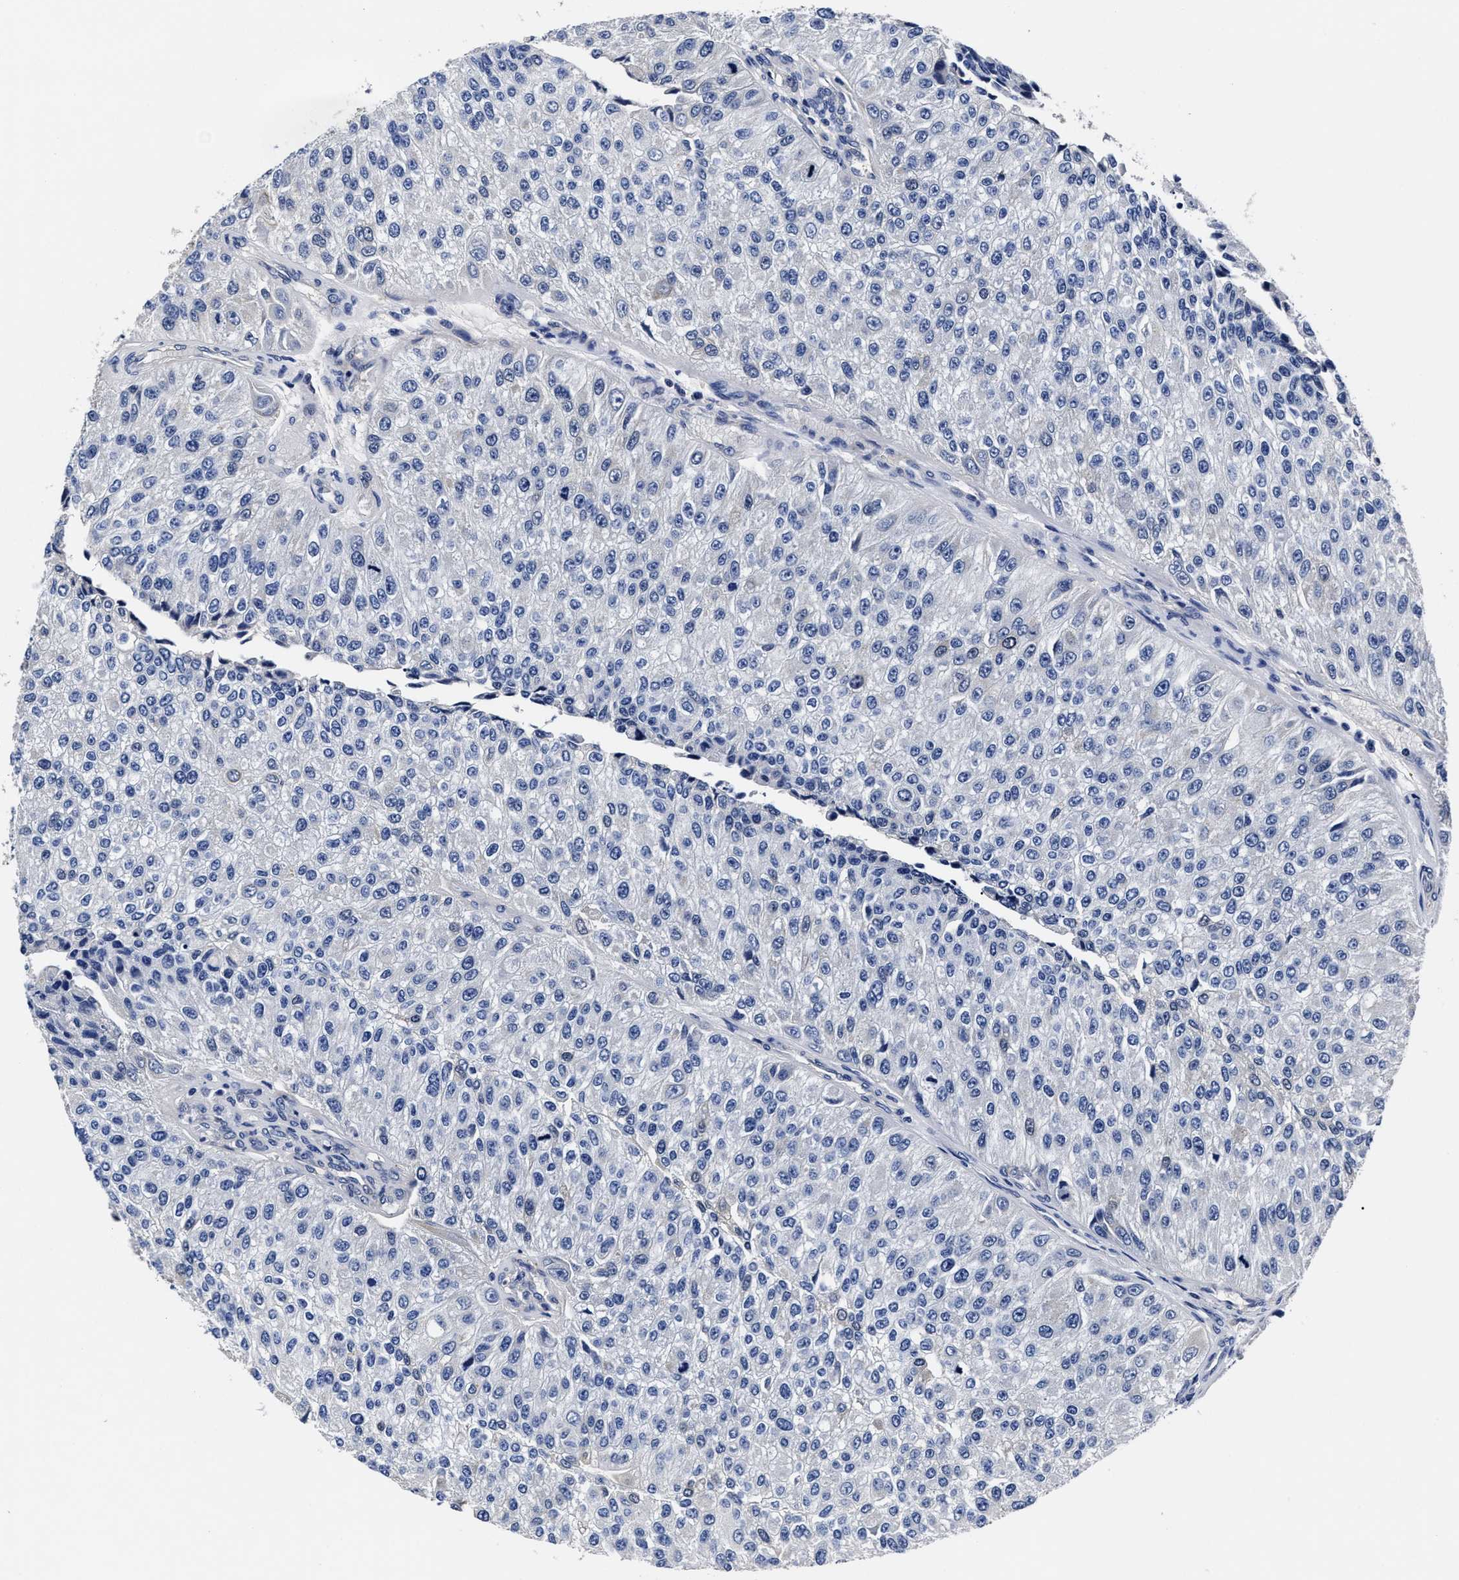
{"staining": {"intensity": "negative", "quantity": "none", "location": "none"}, "tissue": "urothelial cancer", "cell_type": "Tumor cells", "image_type": "cancer", "snomed": [{"axis": "morphology", "description": "Urothelial carcinoma, High grade"}, {"axis": "topography", "description": "Kidney"}, {"axis": "topography", "description": "Urinary bladder"}], "caption": "This is an immunohistochemistry micrograph of human high-grade urothelial carcinoma. There is no staining in tumor cells.", "gene": "OLFML2A", "patient": {"sex": "male", "age": 77}}